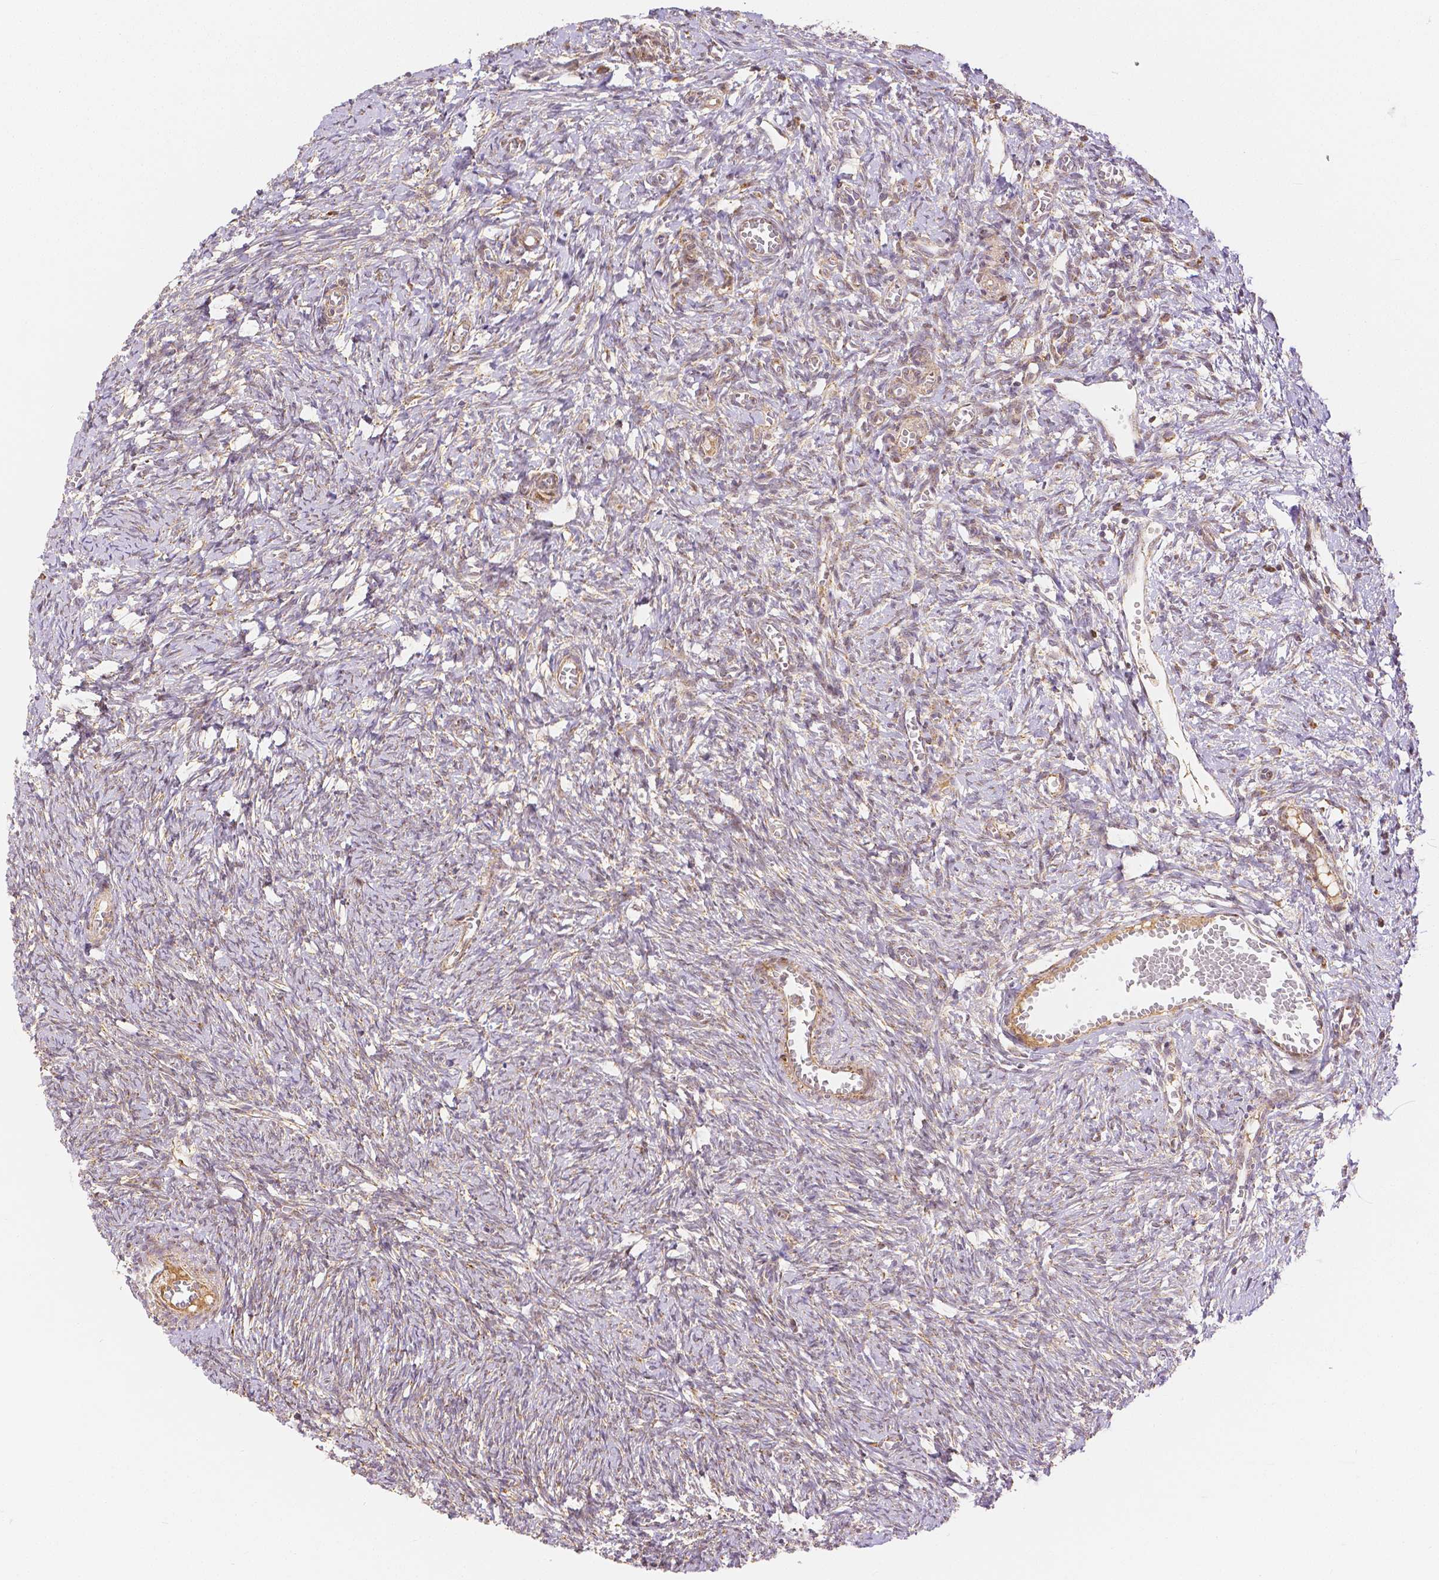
{"staining": {"intensity": "strong", "quantity": "25%-75%", "location": "cytoplasmic/membranous"}, "tissue": "ovary", "cell_type": "Follicle cells", "image_type": "normal", "snomed": [{"axis": "morphology", "description": "Normal tissue, NOS"}, {"axis": "topography", "description": "Ovary"}], "caption": "A brown stain shows strong cytoplasmic/membranous expression of a protein in follicle cells of benign ovary.", "gene": "RHOT1", "patient": {"sex": "female", "age": 41}}